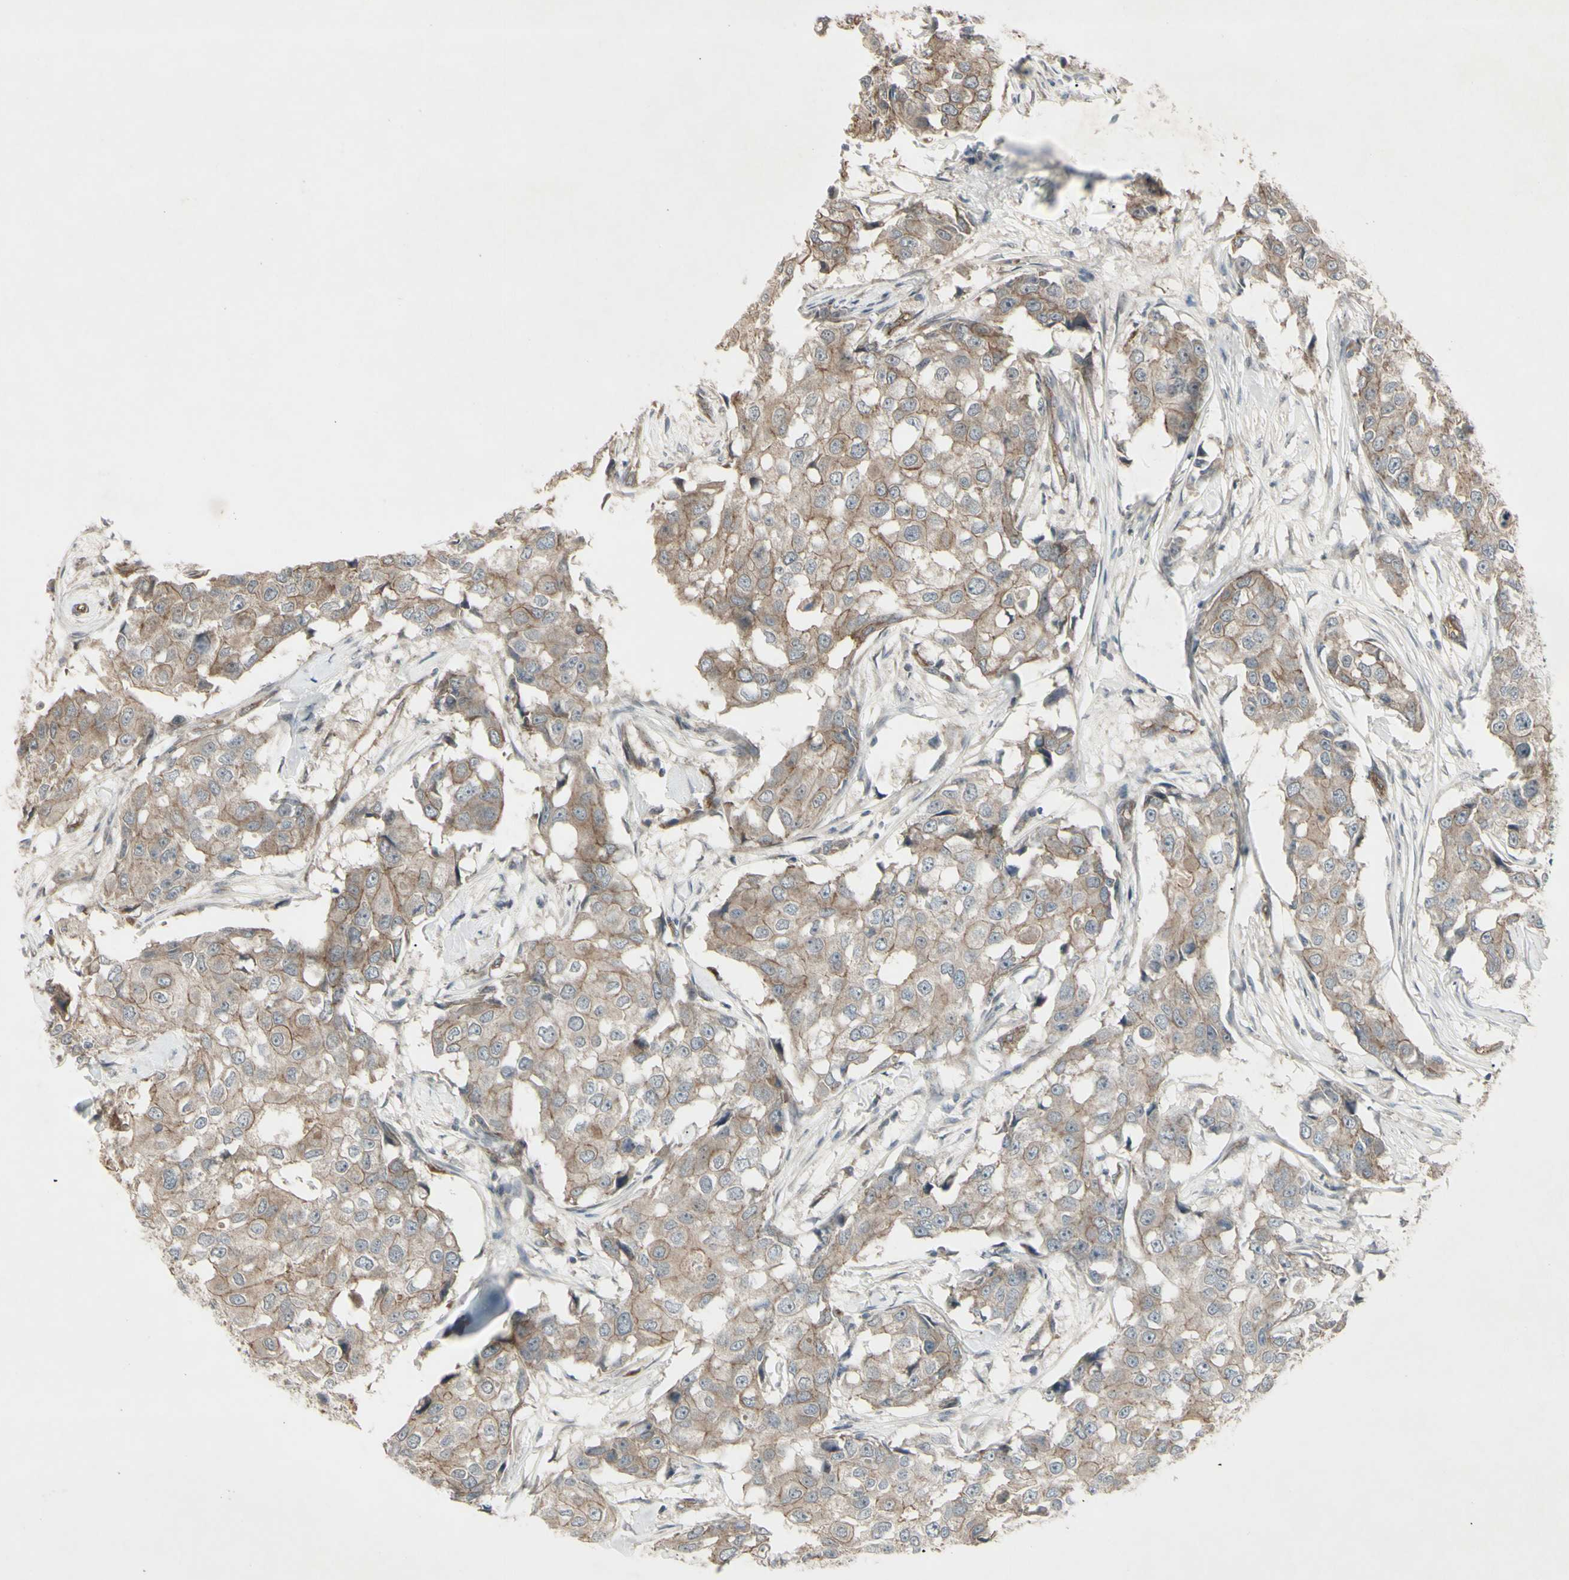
{"staining": {"intensity": "moderate", "quantity": ">75%", "location": "cytoplasmic/membranous"}, "tissue": "breast cancer", "cell_type": "Tumor cells", "image_type": "cancer", "snomed": [{"axis": "morphology", "description": "Duct carcinoma"}, {"axis": "topography", "description": "Breast"}], "caption": "Protein positivity by immunohistochemistry shows moderate cytoplasmic/membranous expression in approximately >75% of tumor cells in intraductal carcinoma (breast).", "gene": "JAG1", "patient": {"sex": "female", "age": 27}}